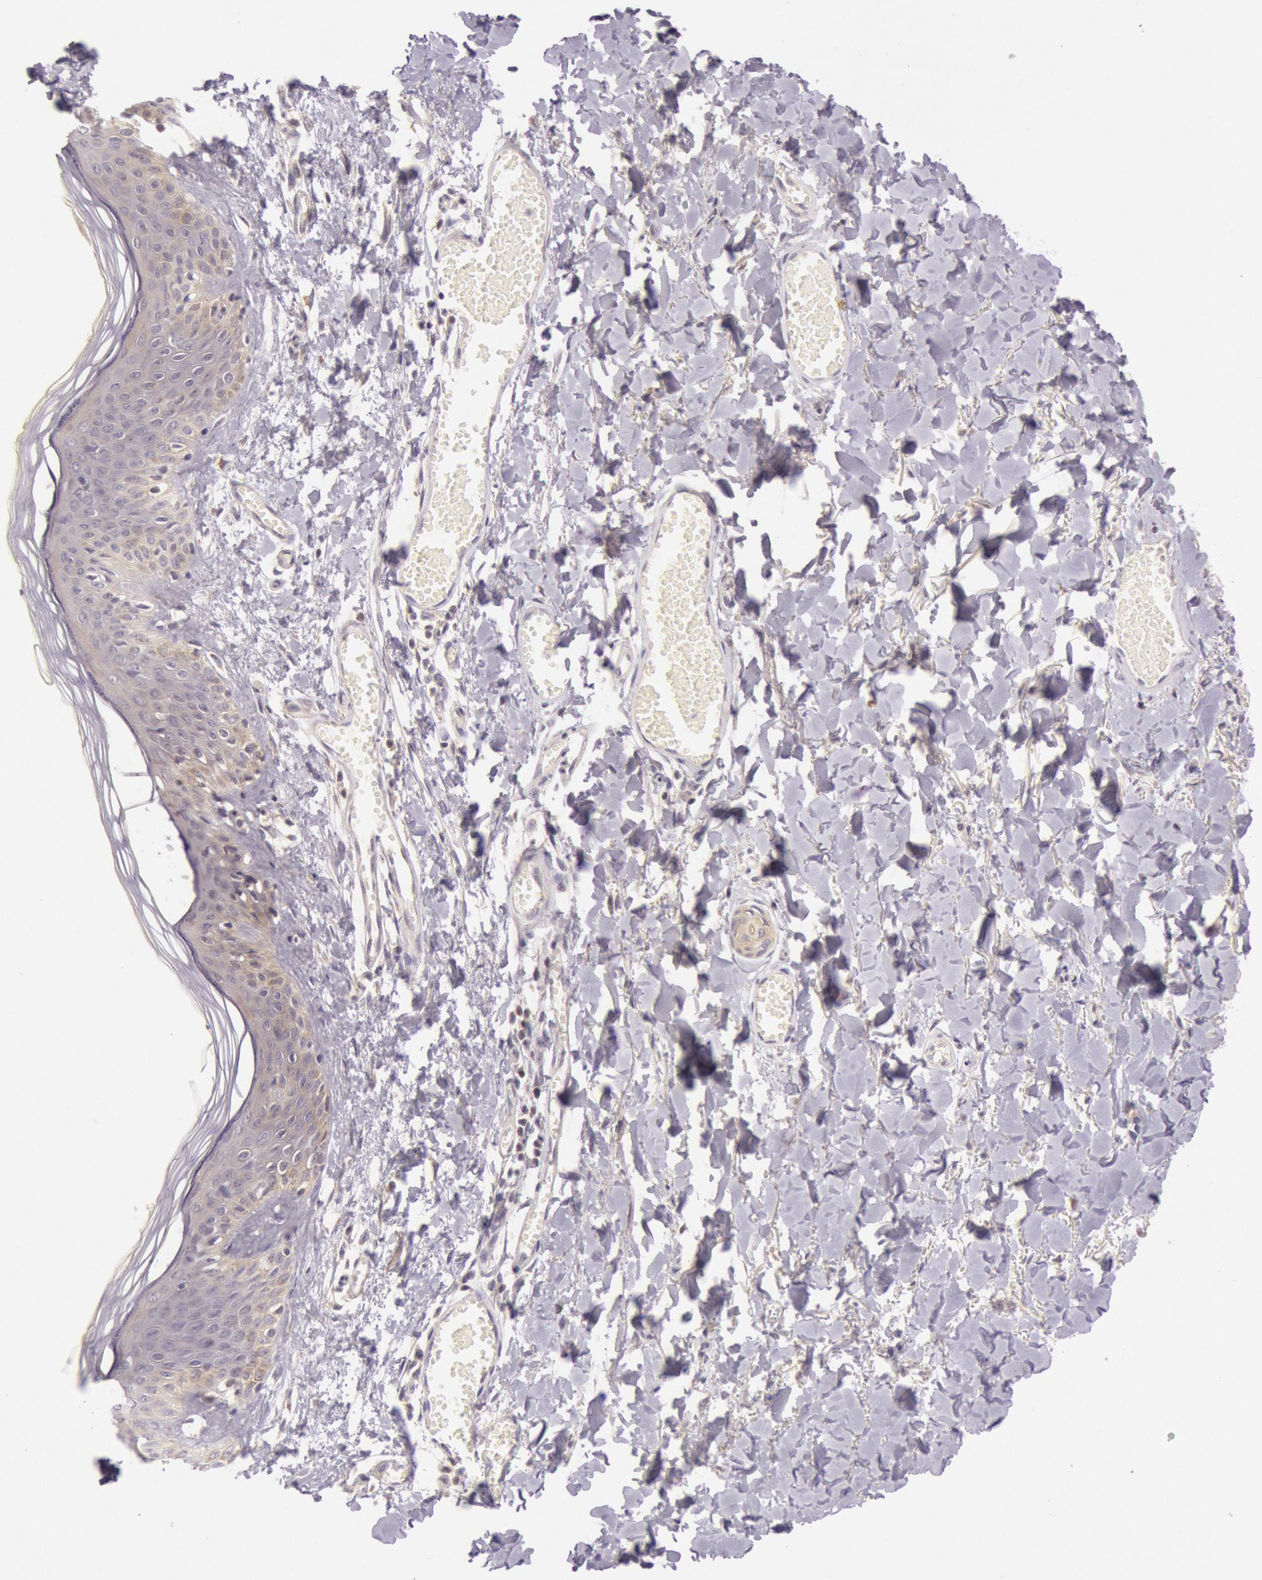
{"staining": {"intensity": "negative", "quantity": "none", "location": "none"}, "tissue": "skin", "cell_type": "Fibroblasts", "image_type": "normal", "snomed": [{"axis": "morphology", "description": "Normal tissue, NOS"}, {"axis": "morphology", "description": "Sarcoma, NOS"}, {"axis": "topography", "description": "Skin"}, {"axis": "topography", "description": "Soft tissue"}], "caption": "Fibroblasts are negative for brown protein staining in unremarkable skin. (DAB (3,3'-diaminobenzidine) IHC, high magnification).", "gene": "CDK16", "patient": {"sex": "female", "age": 51}}